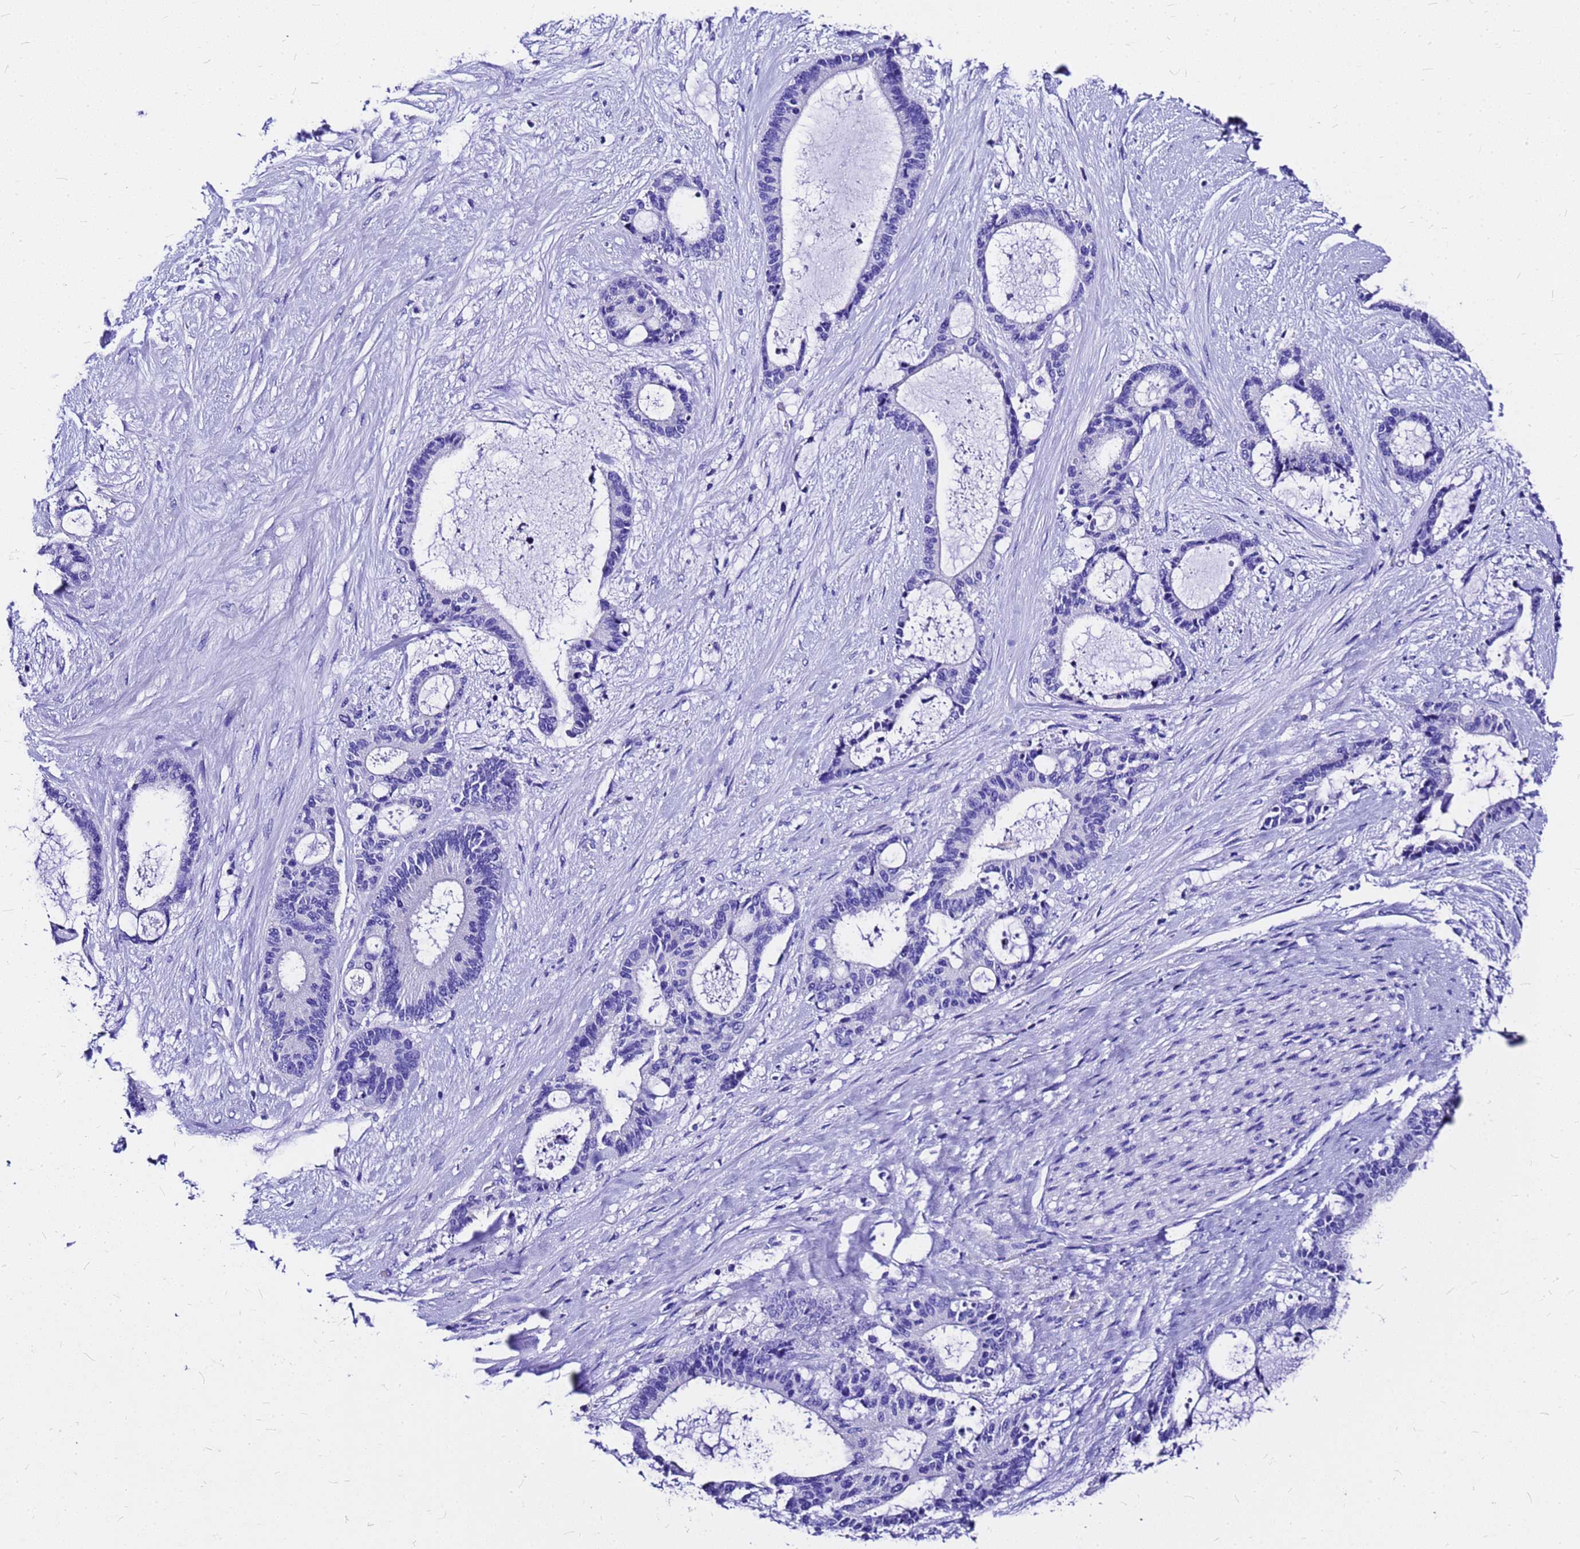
{"staining": {"intensity": "negative", "quantity": "none", "location": "none"}, "tissue": "liver cancer", "cell_type": "Tumor cells", "image_type": "cancer", "snomed": [{"axis": "morphology", "description": "Normal tissue, NOS"}, {"axis": "morphology", "description": "Cholangiocarcinoma"}, {"axis": "topography", "description": "Liver"}, {"axis": "topography", "description": "Peripheral nerve tissue"}], "caption": "Protein analysis of cholangiocarcinoma (liver) reveals no significant staining in tumor cells.", "gene": "HERC4", "patient": {"sex": "female", "age": 73}}